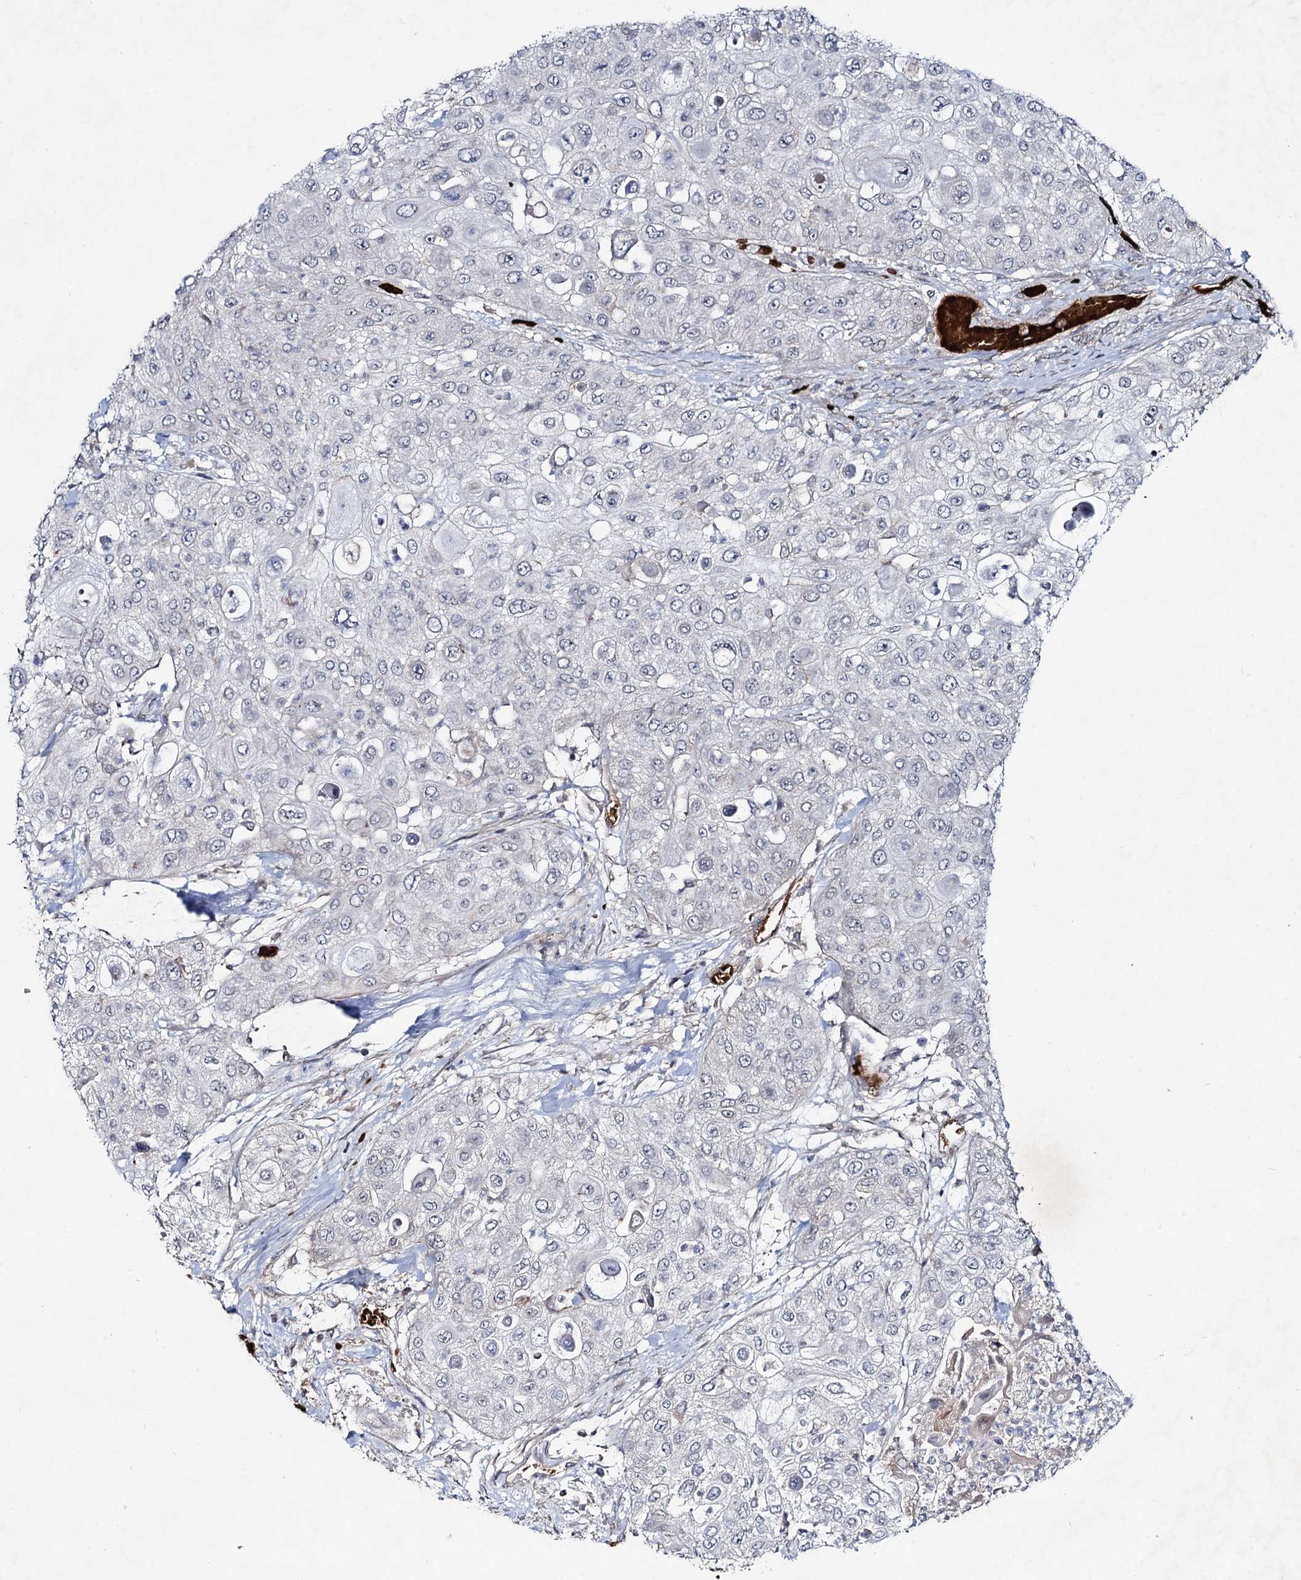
{"staining": {"intensity": "negative", "quantity": "none", "location": "none"}, "tissue": "urothelial cancer", "cell_type": "Tumor cells", "image_type": "cancer", "snomed": [{"axis": "morphology", "description": "Urothelial carcinoma, High grade"}, {"axis": "topography", "description": "Urinary bladder"}], "caption": "The histopathology image exhibits no staining of tumor cells in urothelial cancer.", "gene": "RNF6", "patient": {"sex": "female", "age": 79}}